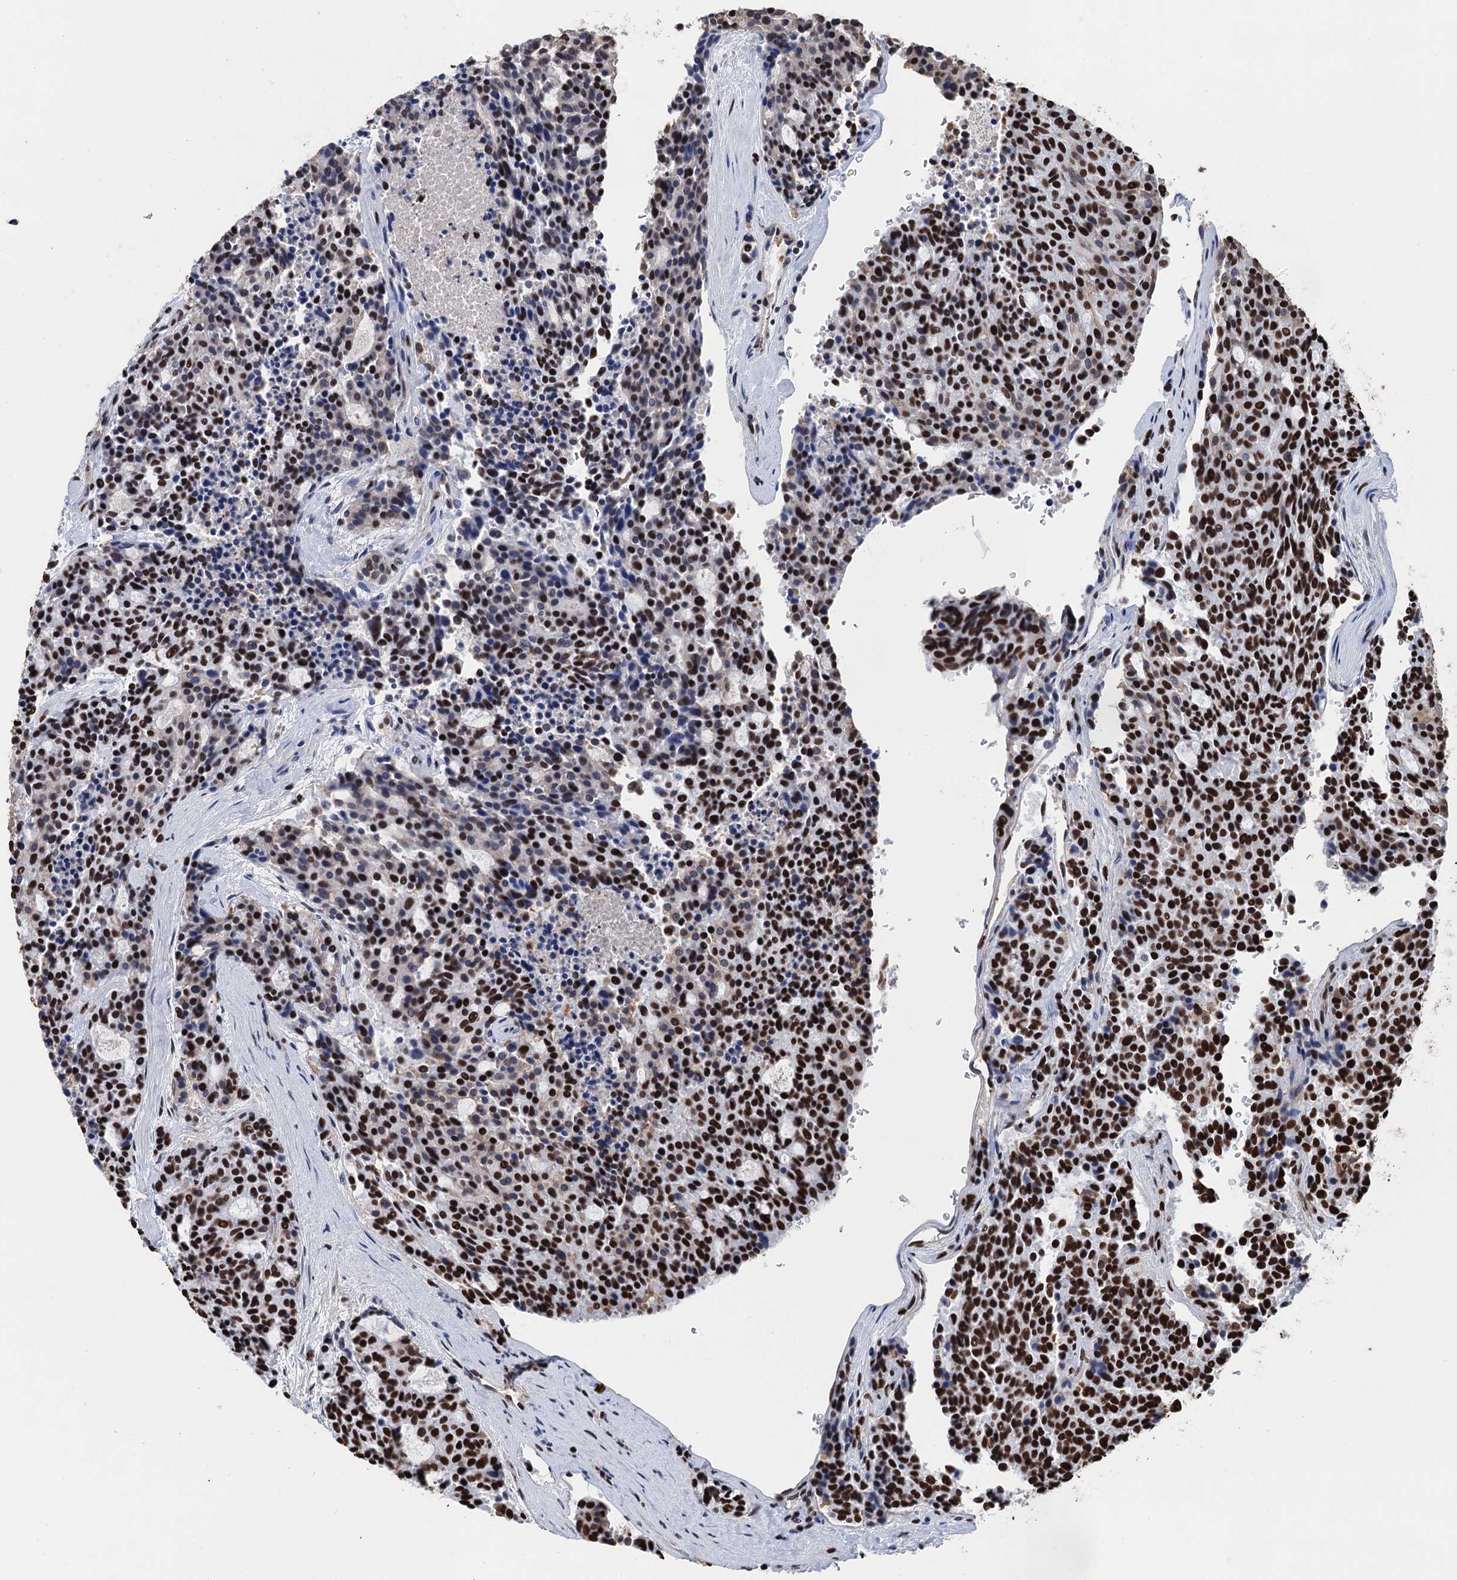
{"staining": {"intensity": "strong", "quantity": "25%-75%", "location": "nuclear"}, "tissue": "carcinoid", "cell_type": "Tumor cells", "image_type": "cancer", "snomed": [{"axis": "morphology", "description": "Carcinoid, malignant, NOS"}, {"axis": "topography", "description": "Pancreas"}], "caption": "IHC staining of carcinoid, which exhibits high levels of strong nuclear expression in approximately 25%-75% of tumor cells indicating strong nuclear protein positivity. The staining was performed using DAB (3,3'-diaminobenzidine) (brown) for protein detection and nuclei were counterstained in hematoxylin (blue).", "gene": "UBA2", "patient": {"sex": "female", "age": 54}}